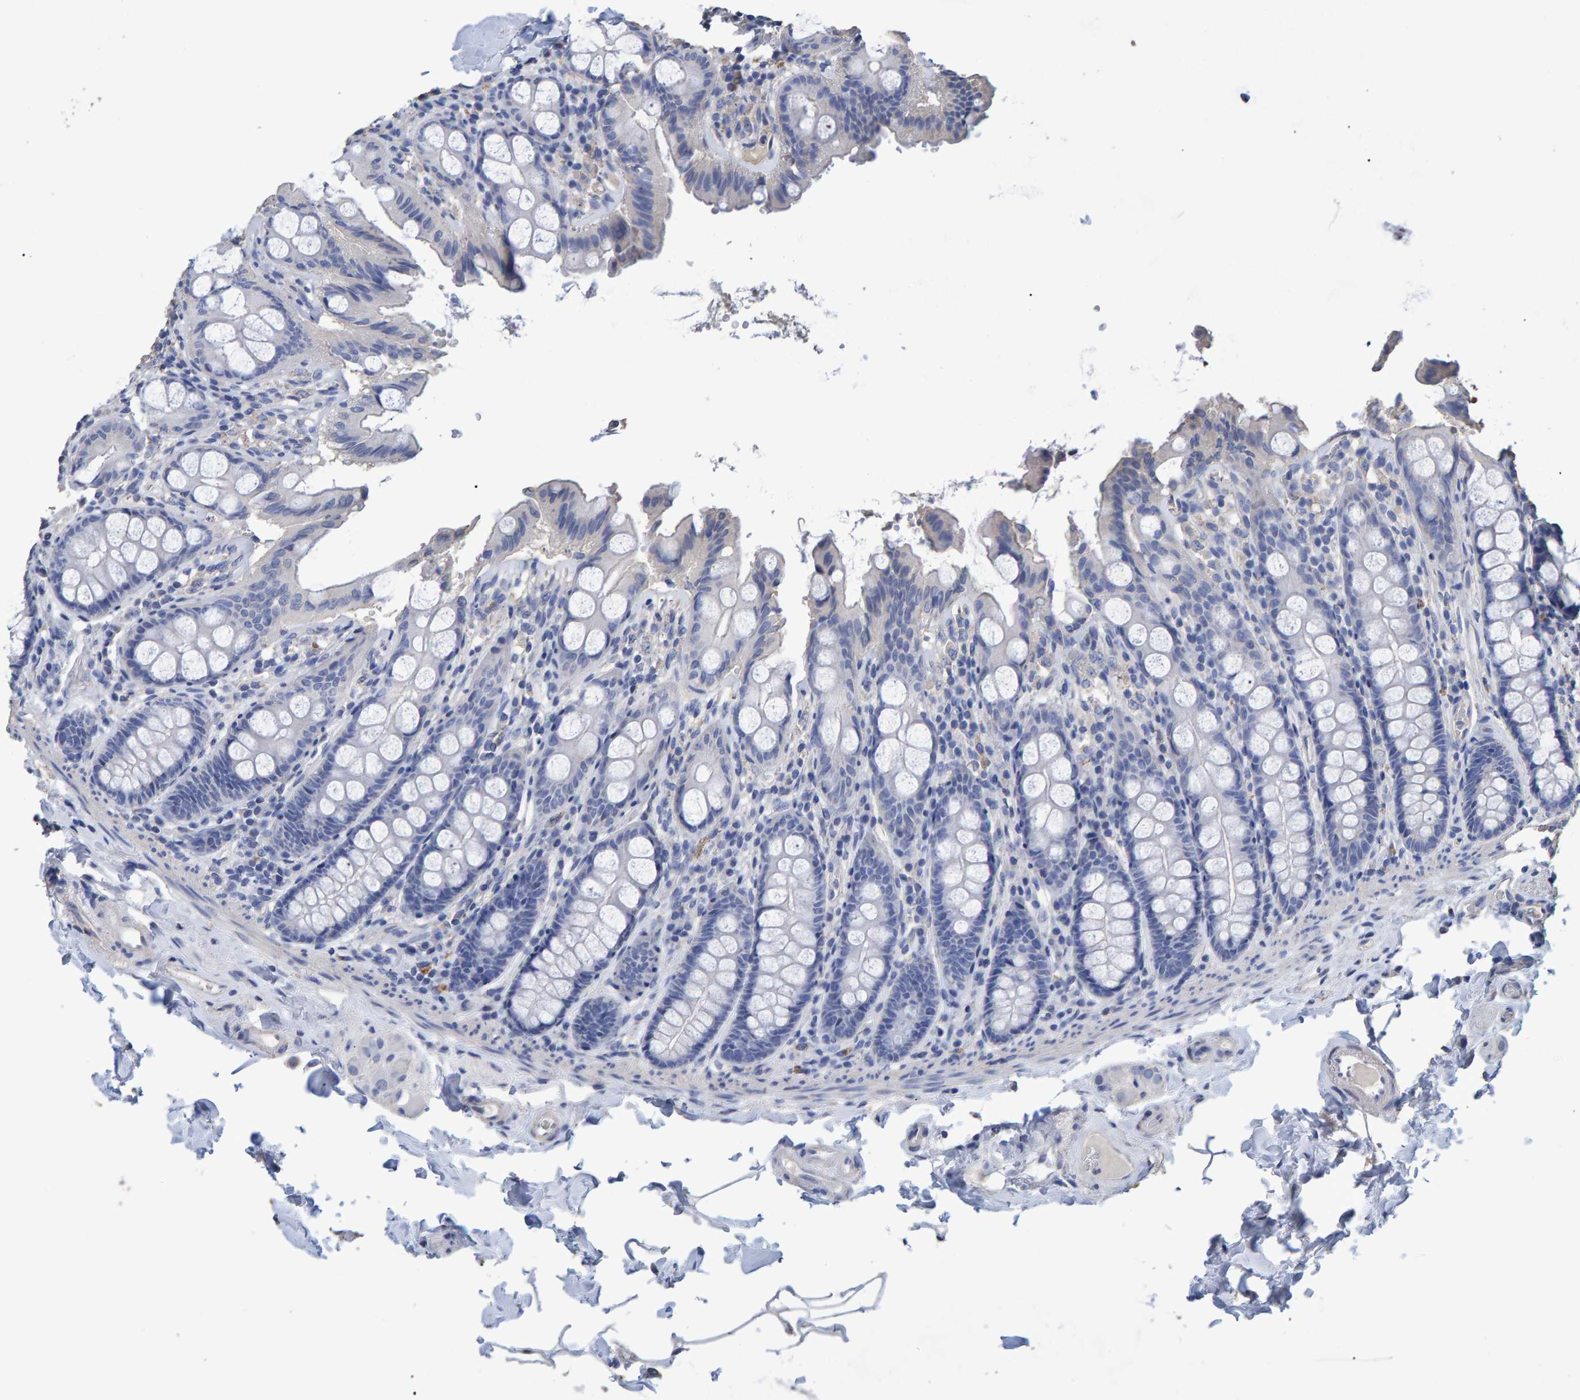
{"staining": {"intensity": "negative", "quantity": "none", "location": "none"}, "tissue": "colon", "cell_type": "Endothelial cells", "image_type": "normal", "snomed": [{"axis": "morphology", "description": "Normal tissue, NOS"}, {"axis": "topography", "description": "Colon"}, {"axis": "topography", "description": "Peripheral nerve tissue"}], "caption": "The photomicrograph reveals no staining of endothelial cells in normal colon.", "gene": "HEMGN", "patient": {"sex": "female", "age": 61}}